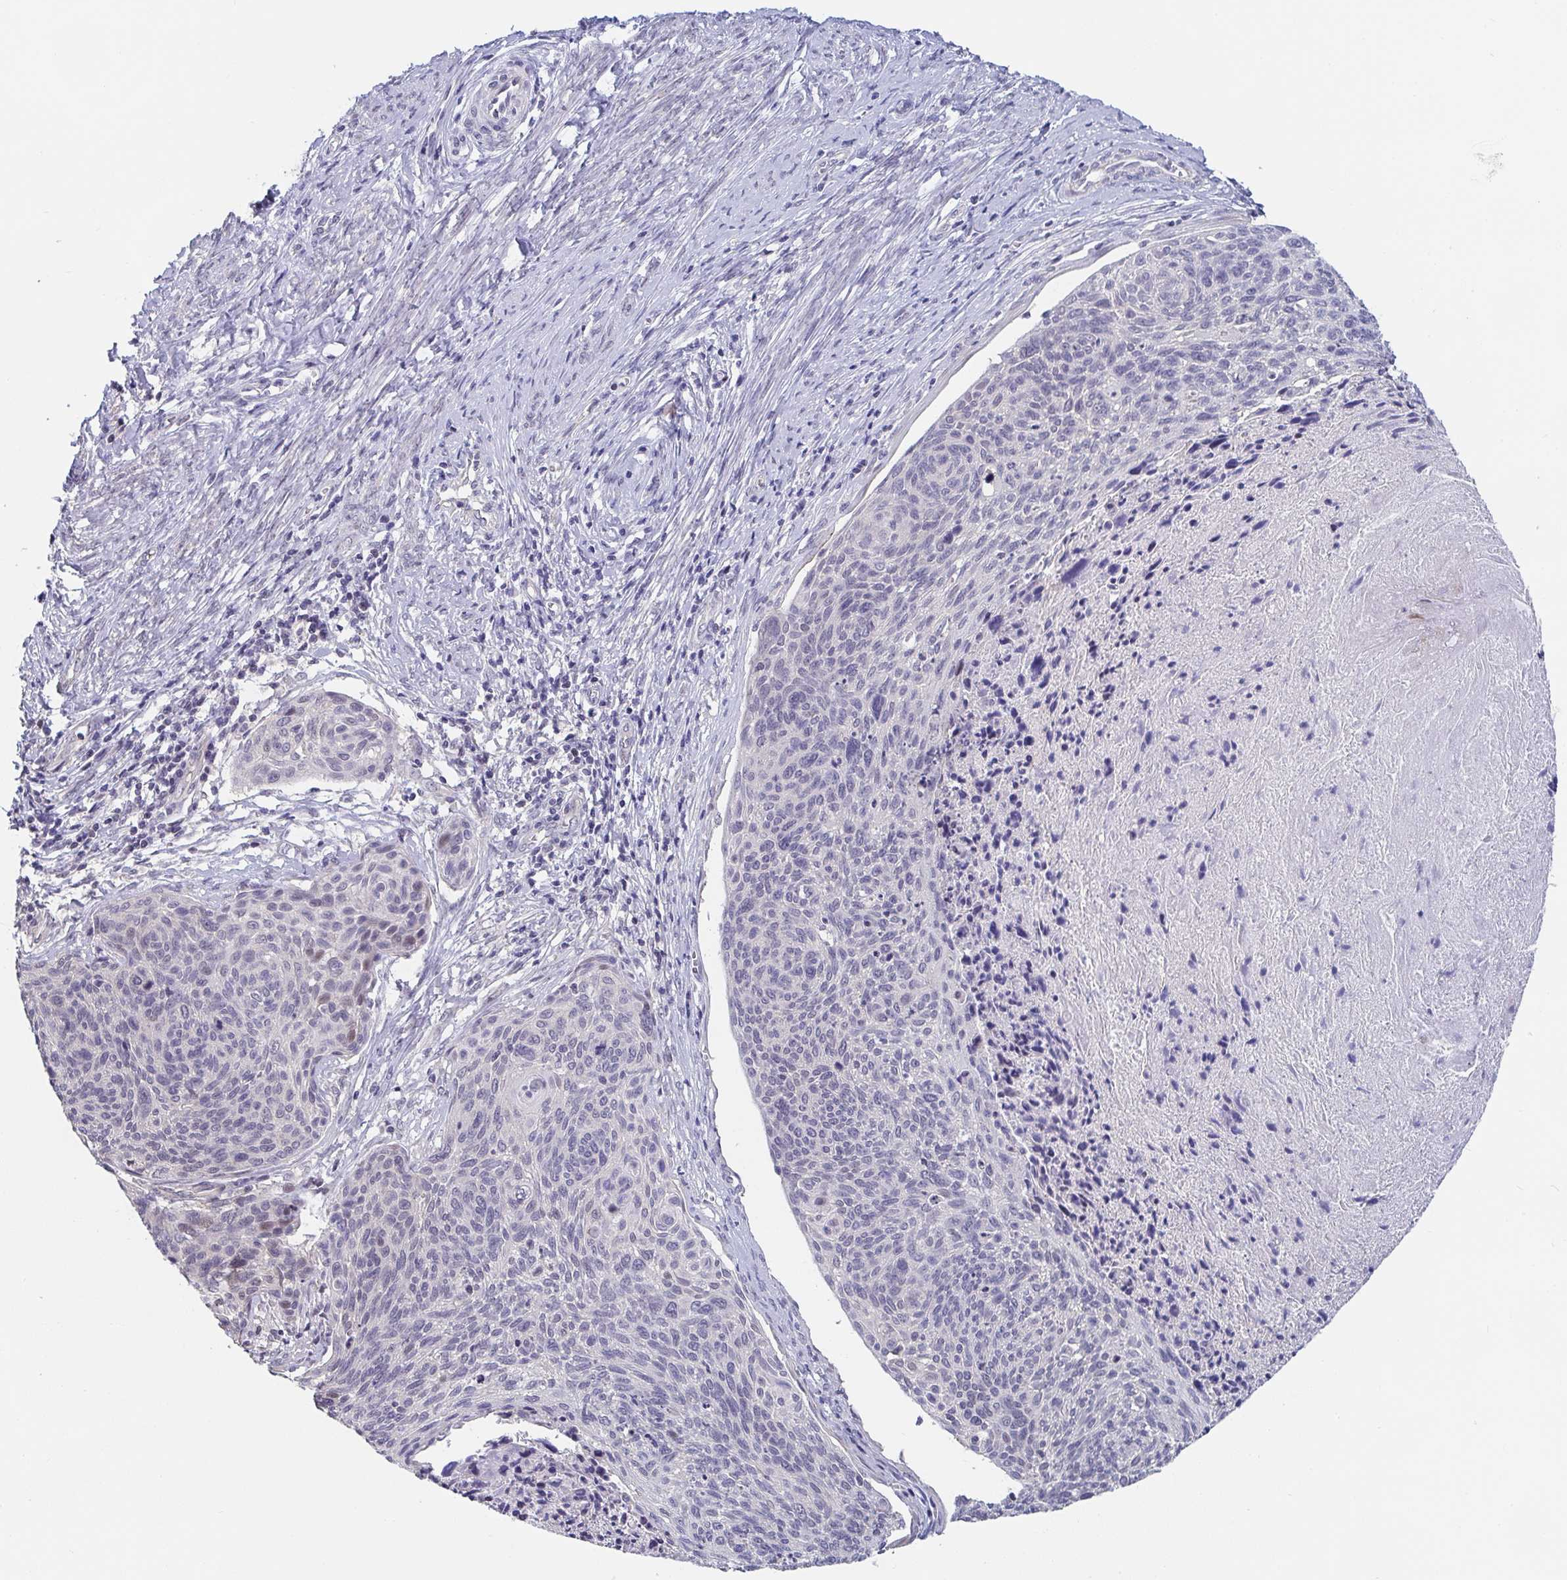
{"staining": {"intensity": "negative", "quantity": "none", "location": "none"}, "tissue": "cervical cancer", "cell_type": "Tumor cells", "image_type": "cancer", "snomed": [{"axis": "morphology", "description": "Squamous cell carcinoma, NOS"}, {"axis": "topography", "description": "Cervix"}], "caption": "A high-resolution histopathology image shows immunohistochemistry (IHC) staining of cervical cancer, which demonstrates no significant expression in tumor cells.", "gene": "FAM156B", "patient": {"sex": "female", "age": 49}}